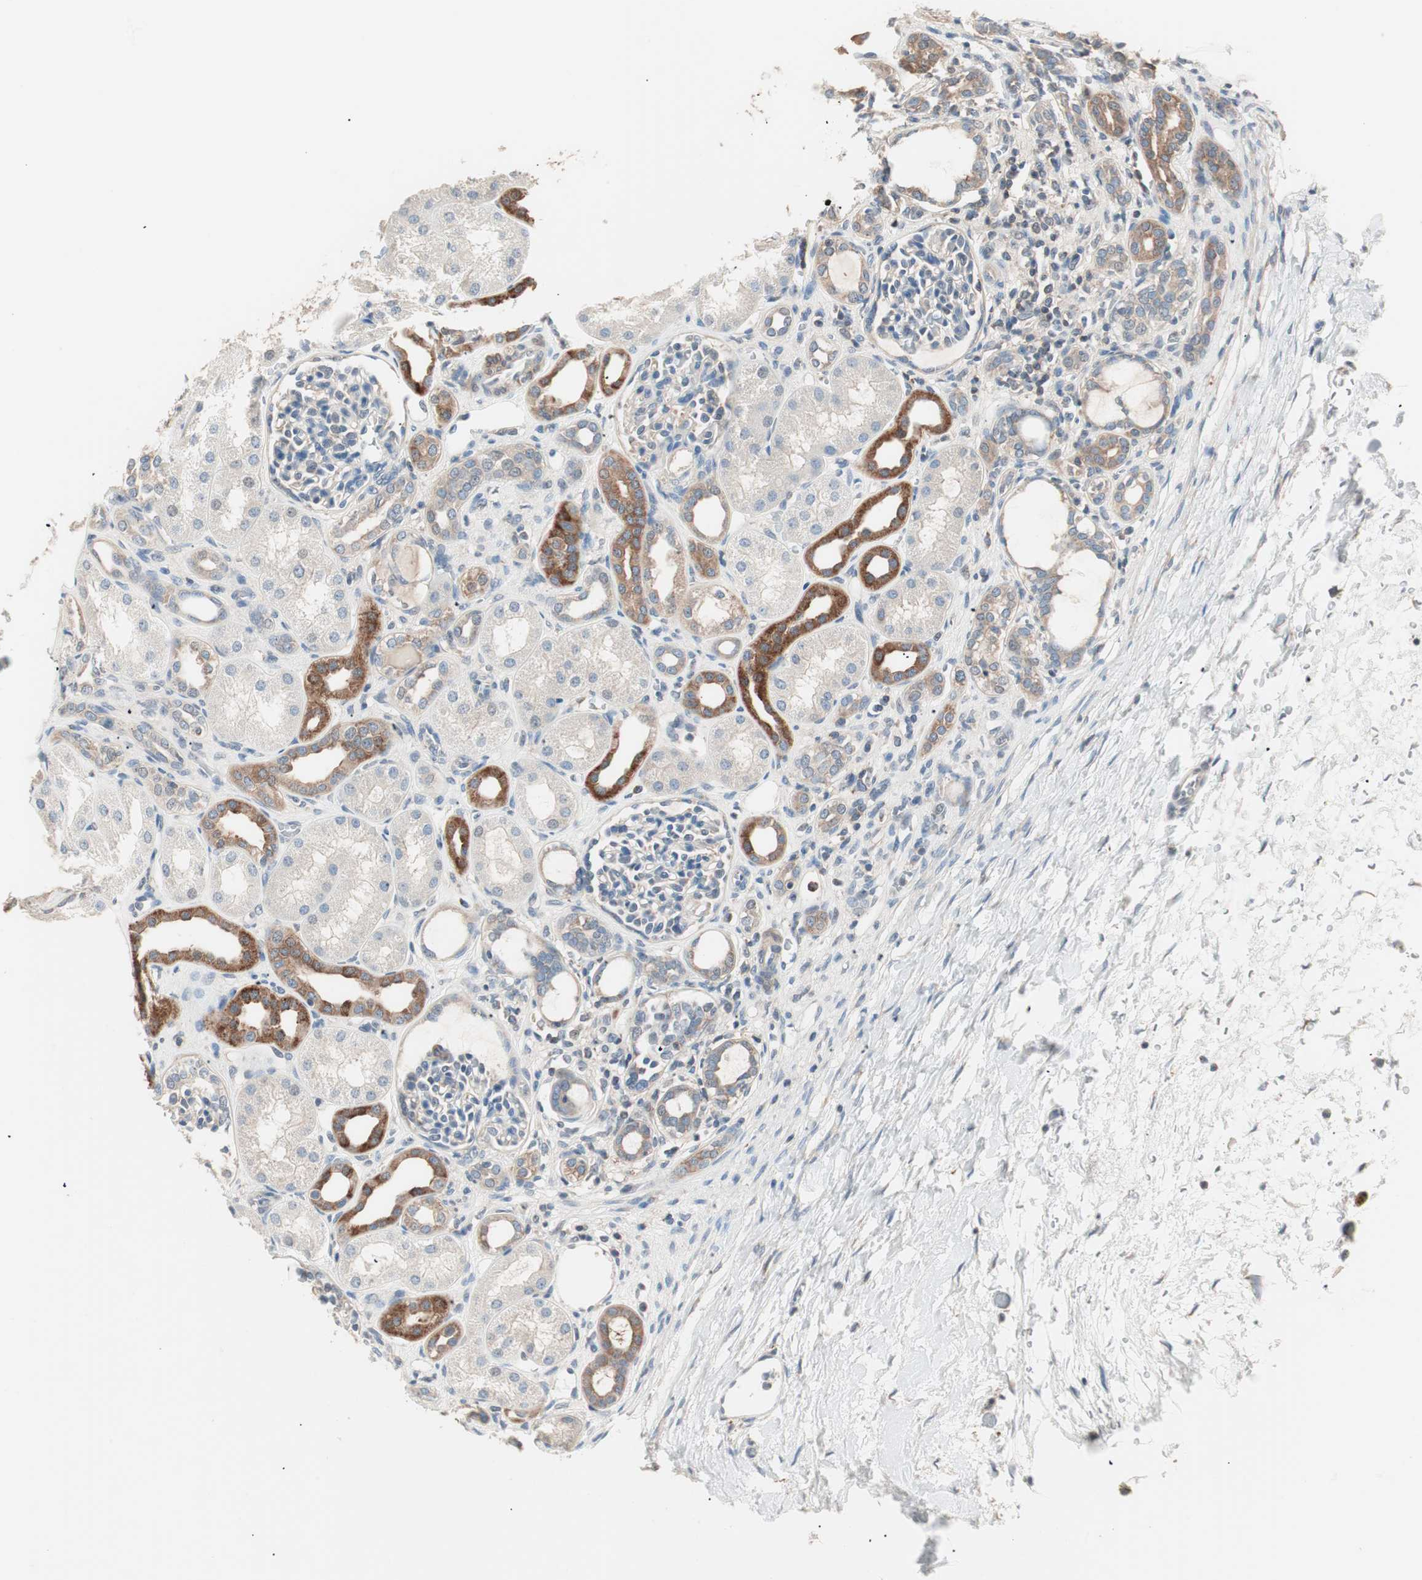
{"staining": {"intensity": "negative", "quantity": "none", "location": "none"}, "tissue": "kidney", "cell_type": "Cells in glomeruli", "image_type": "normal", "snomed": [{"axis": "morphology", "description": "Normal tissue, NOS"}, {"axis": "topography", "description": "Kidney"}], "caption": "This micrograph is of benign kidney stained with immunohistochemistry to label a protein in brown with the nuclei are counter-stained blue. There is no positivity in cells in glomeruli. The staining is performed using DAB brown chromogen with nuclei counter-stained in using hematoxylin.", "gene": "RAD54B", "patient": {"sex": "male", "age": 7}}